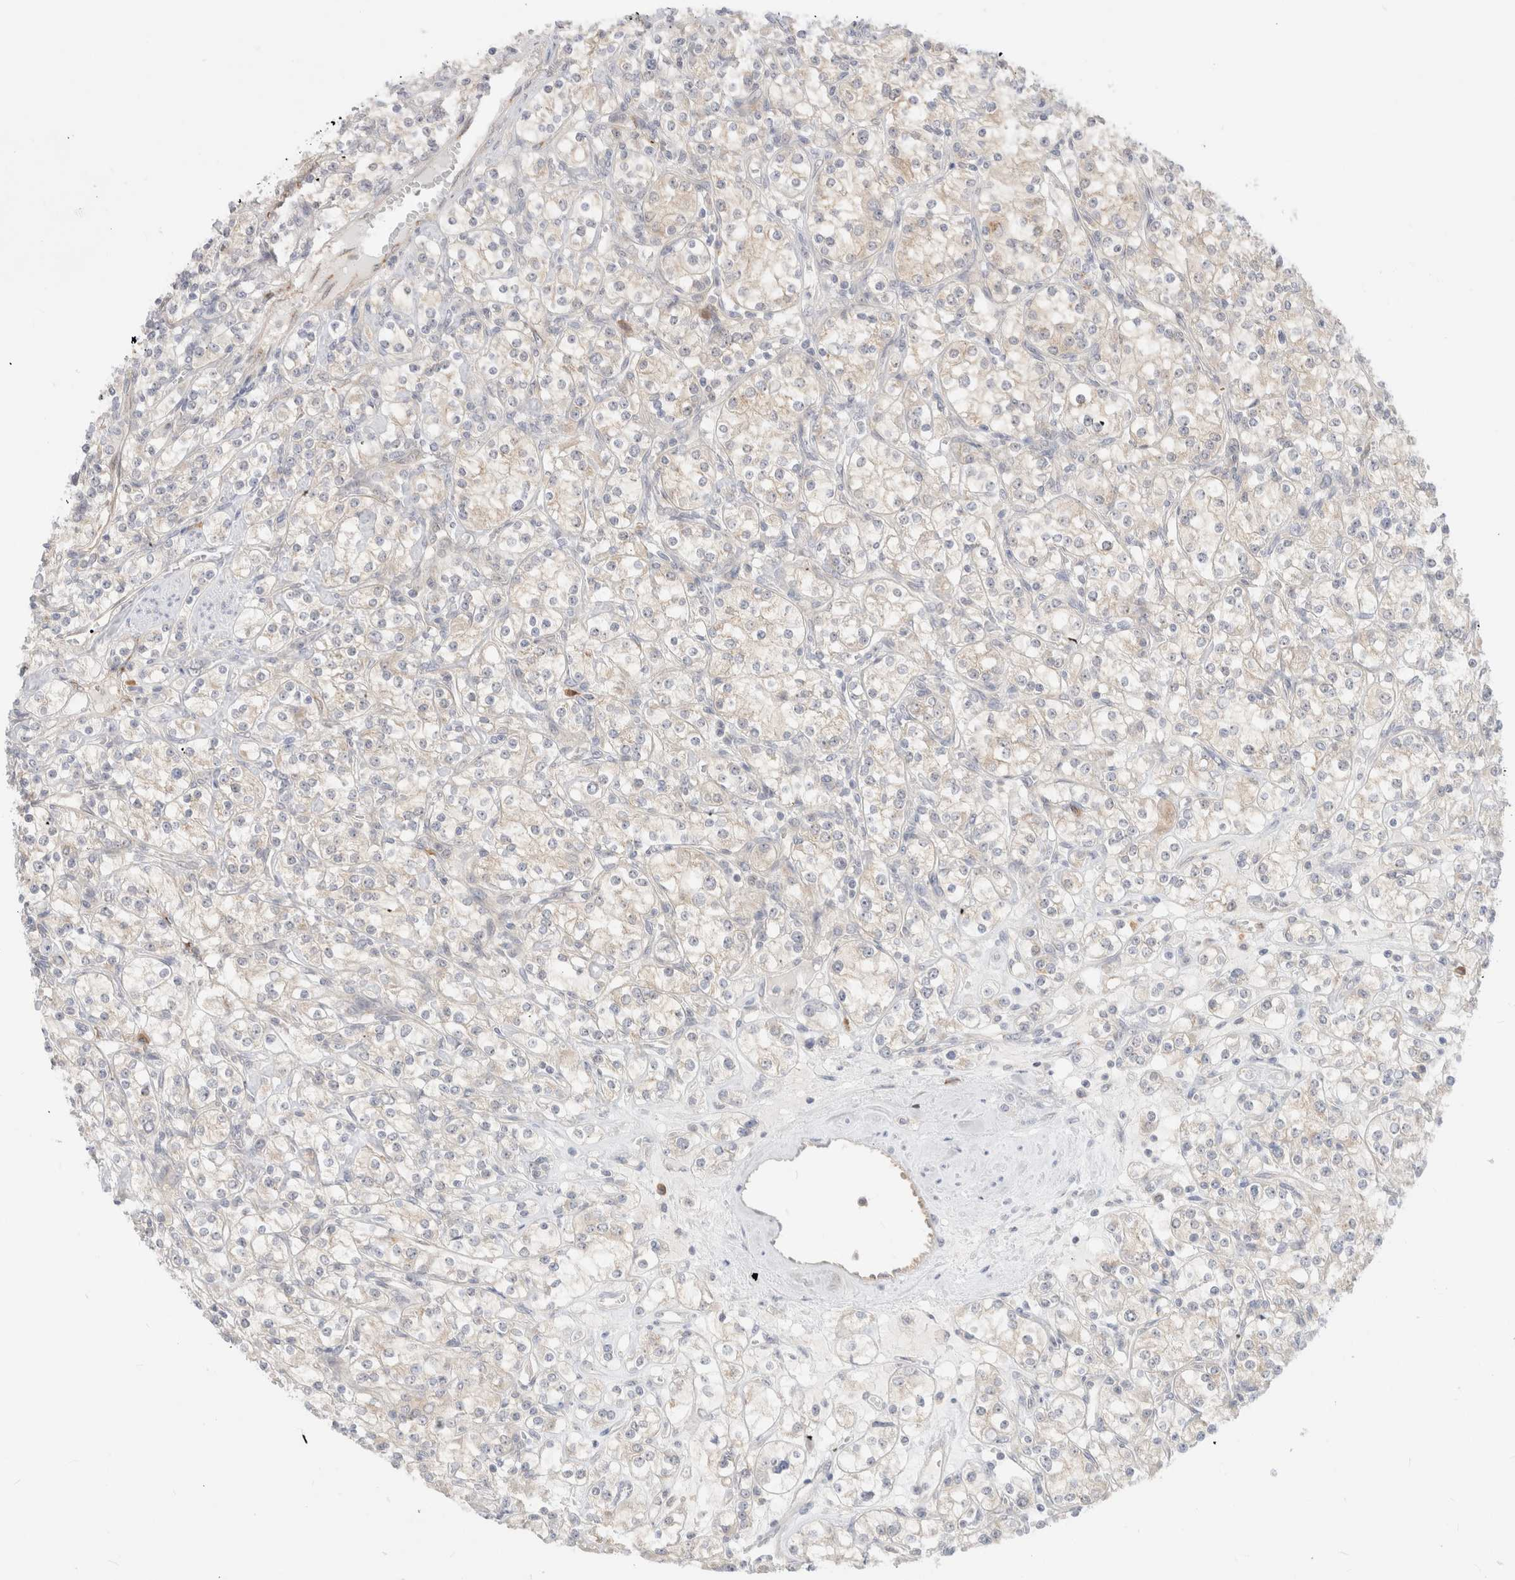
{"staining": {"intensity": "weak", "quantity": "<25%", "location": "cytoplasmic/membranous"}, "tissue": "renal cancer", "cell_type": "Tumor cells", "image_type": "cancer", "snomed": [{"axis": "morphology", "description": "Adenocarcinoma, NOS"}, {"axis": "topography", "description": "Kidney"}], "caption": "High magnification brightfield microscopy of adenocarcinoma (renal) stained with DAB (brown) and counterstained with hematoxylin (blue): tumor cells show no significant positivity.", "gene": "EFCAB13", "patient": {"sex": "male", "age": 77}}